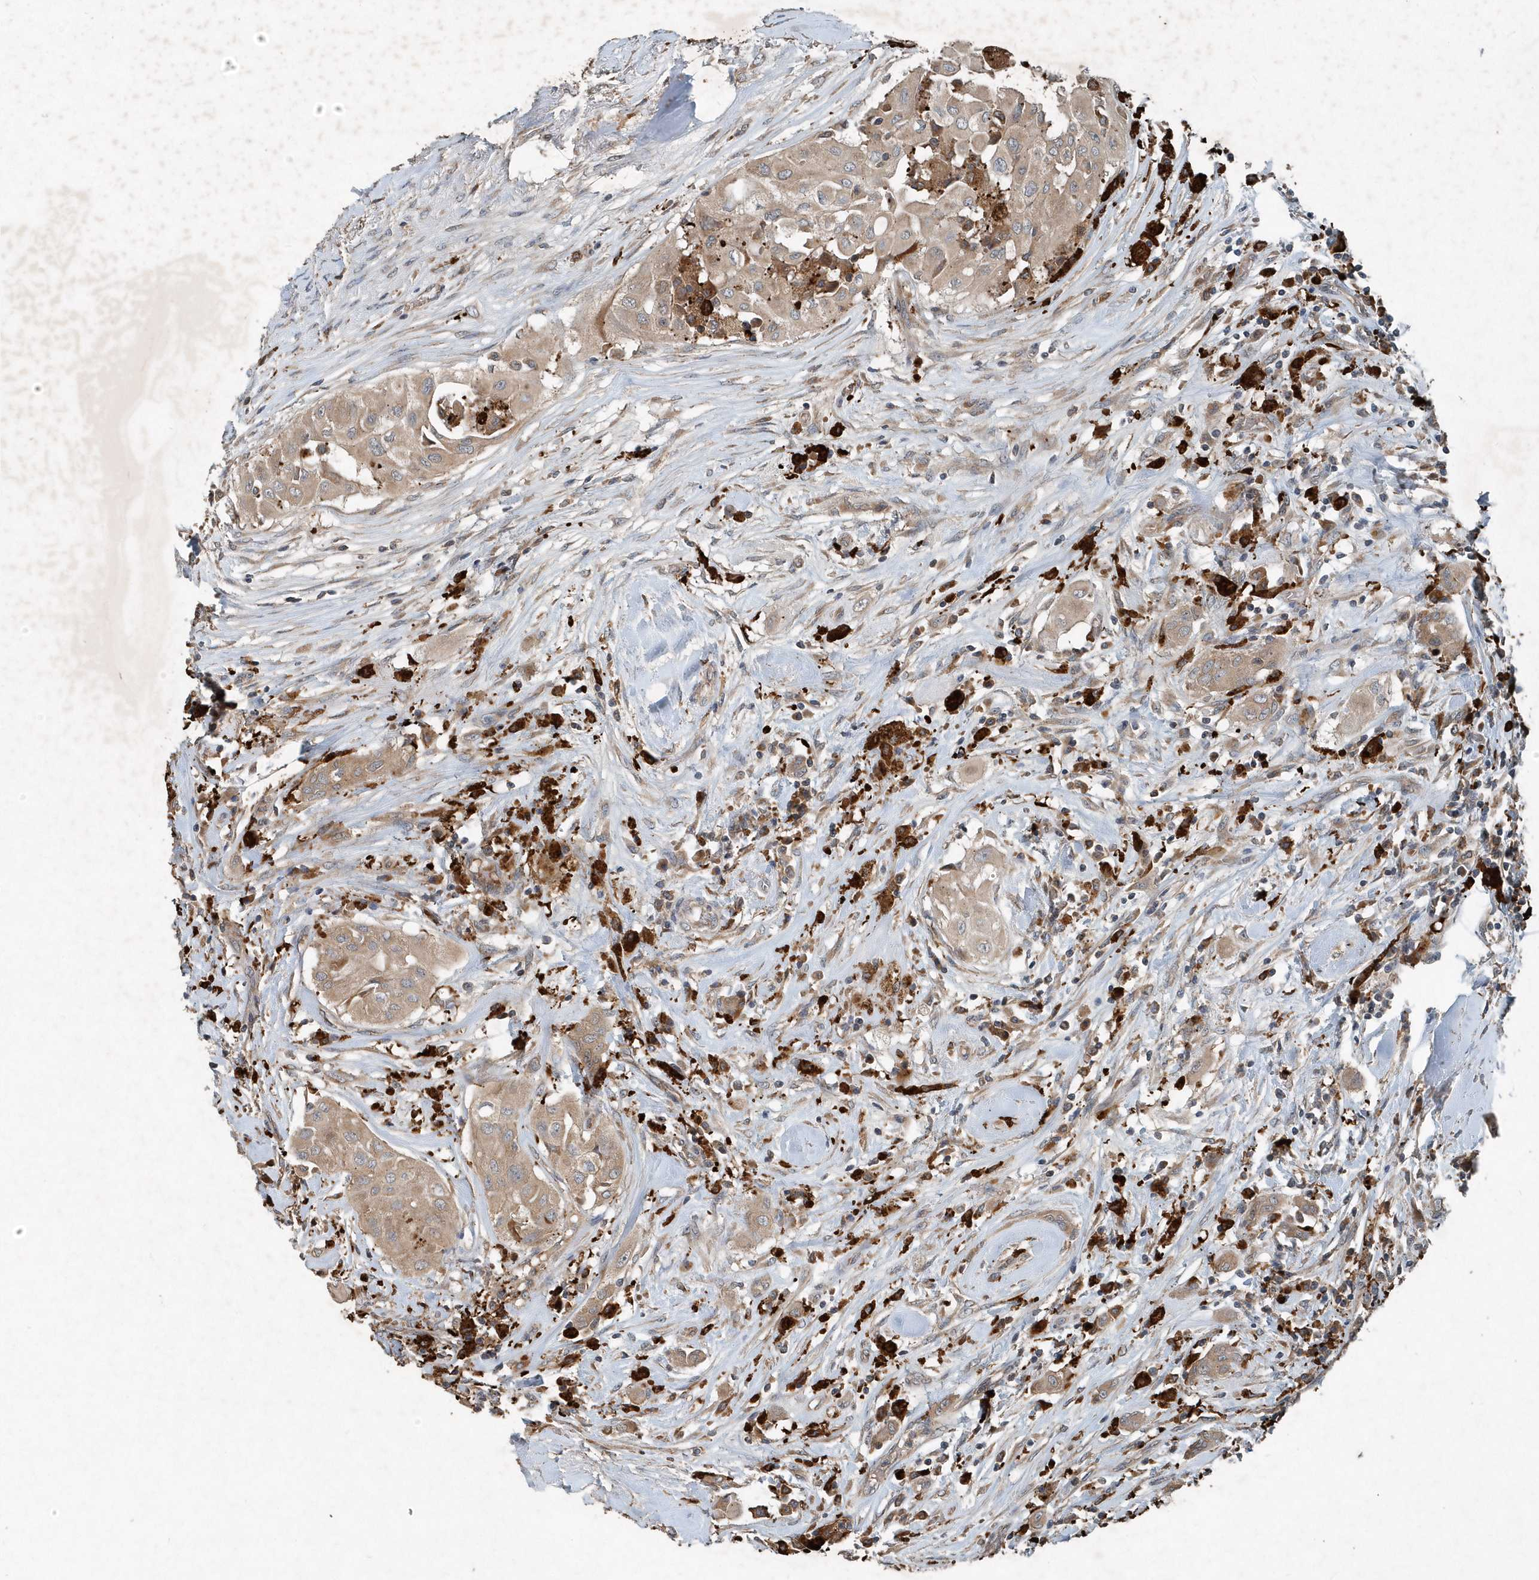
{"staining": {"intensity": "weak", "quantity": ">75%", "location": "cytoplasmic/membranous"}, "tissue": "thyroid cancer", "cell_type": "Tumor cells", "image_type": "cancer", "snomed": [{"axis": "morphology", "description": "Papillary adenocarcinoma, NOS"}, {"axis": "topography", "description": "Thyroid gland"}], "caption": "A brown stain highlights weak cytoplasmic/membranous positivity of a protein in papillary adenocarcinoma (thyroid) tumor cells.", "gene": "SCFD2", "patient": {"sex": "female", "age": 59}}